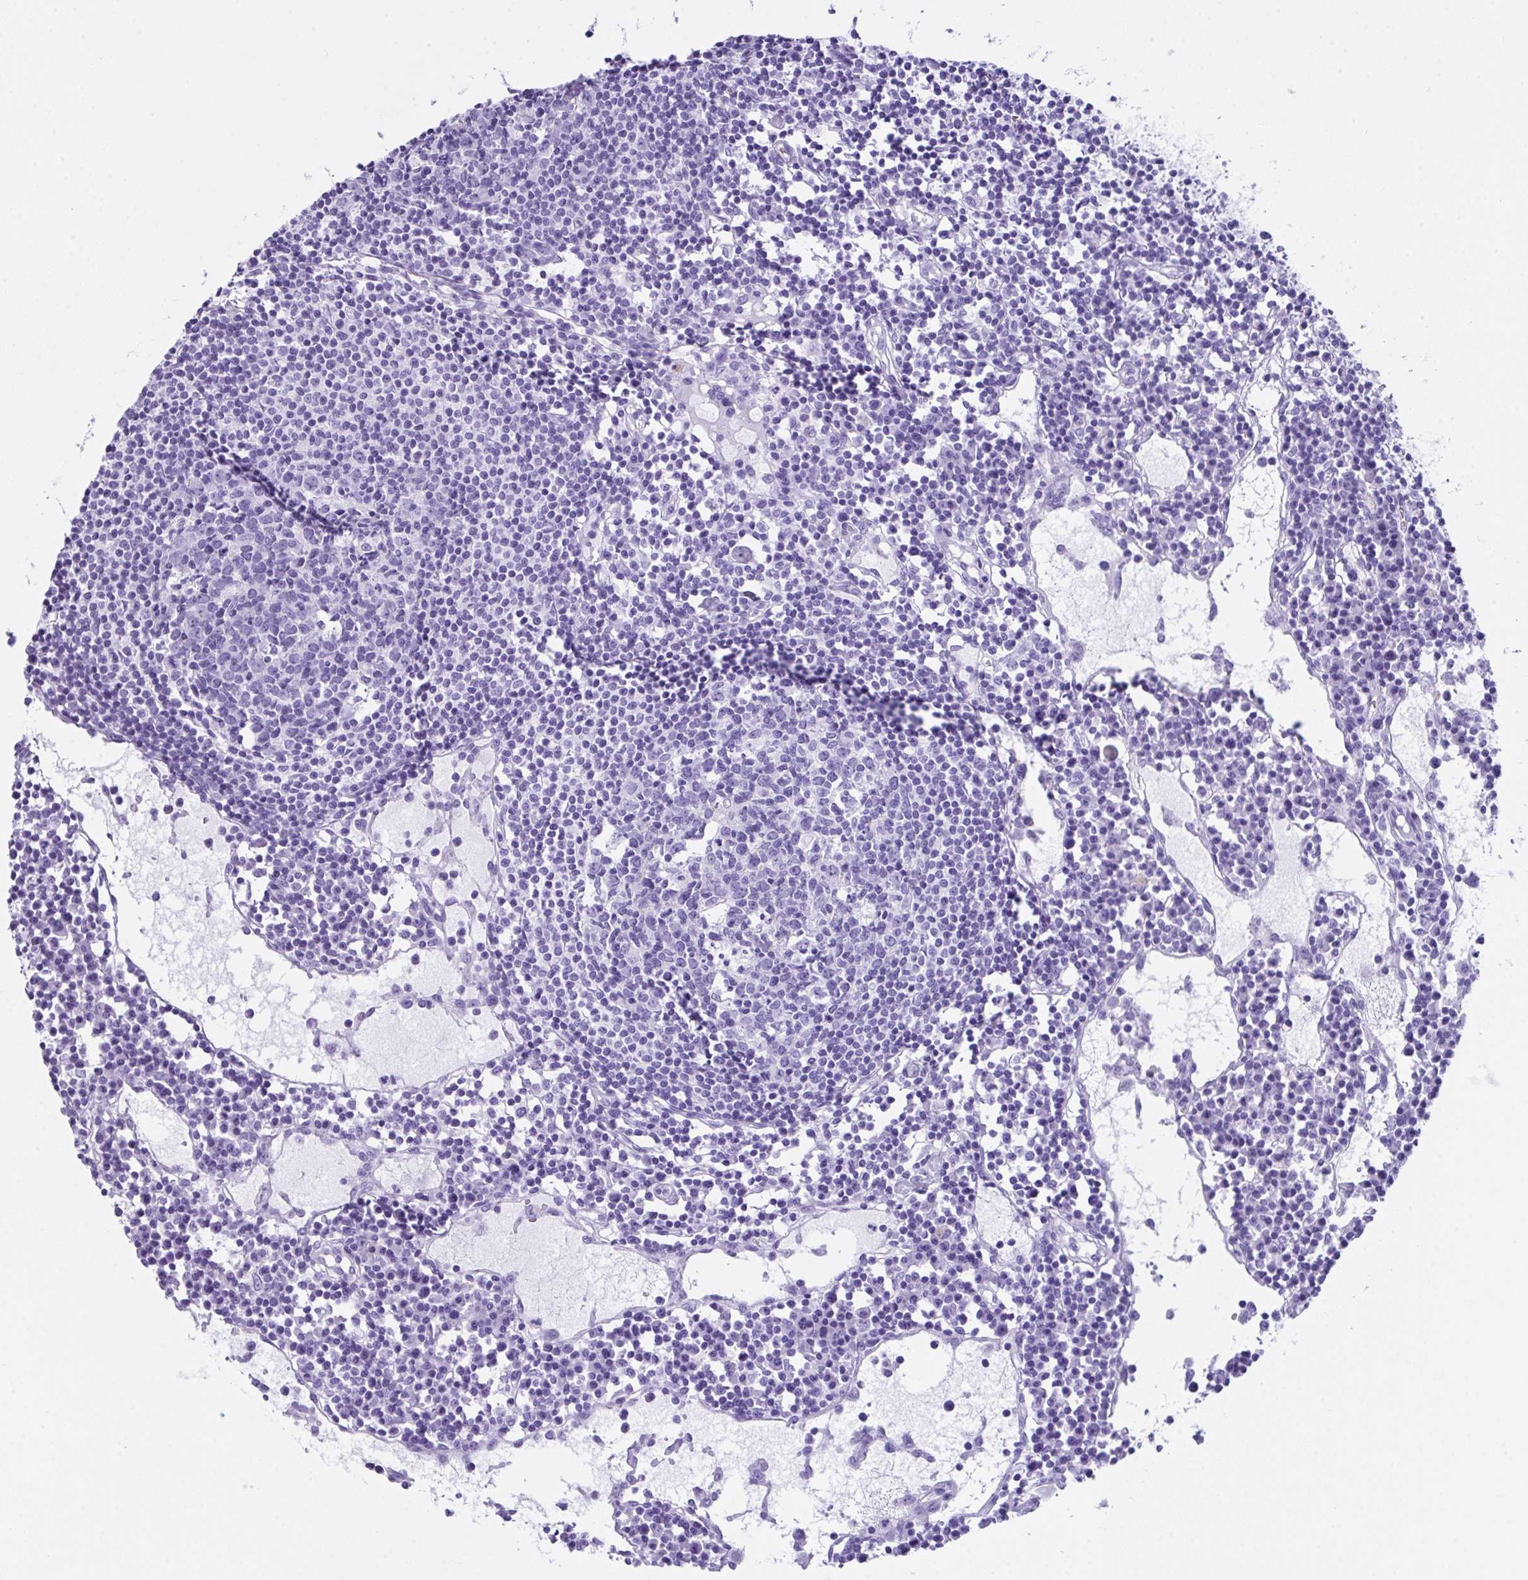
{"staining": {"intensity": "negative", "quantity": "none", "location": "none"}, "tissue": "lymph node", "cell_type": "Germinal center cells", "image_type": "normal", "snomed": [{"axis": "morphology", "description": "Normal tissue, NOS"}, {"axis": "topography", "description": "Lymph node"}], "caption": "This is an immunohistochemistry (IHC) photomicrograph of normal human lymph node. There is no expression in germinal center cells.", "gene": "LGALS4", "patient": {"sex": "female", "age": 78}}